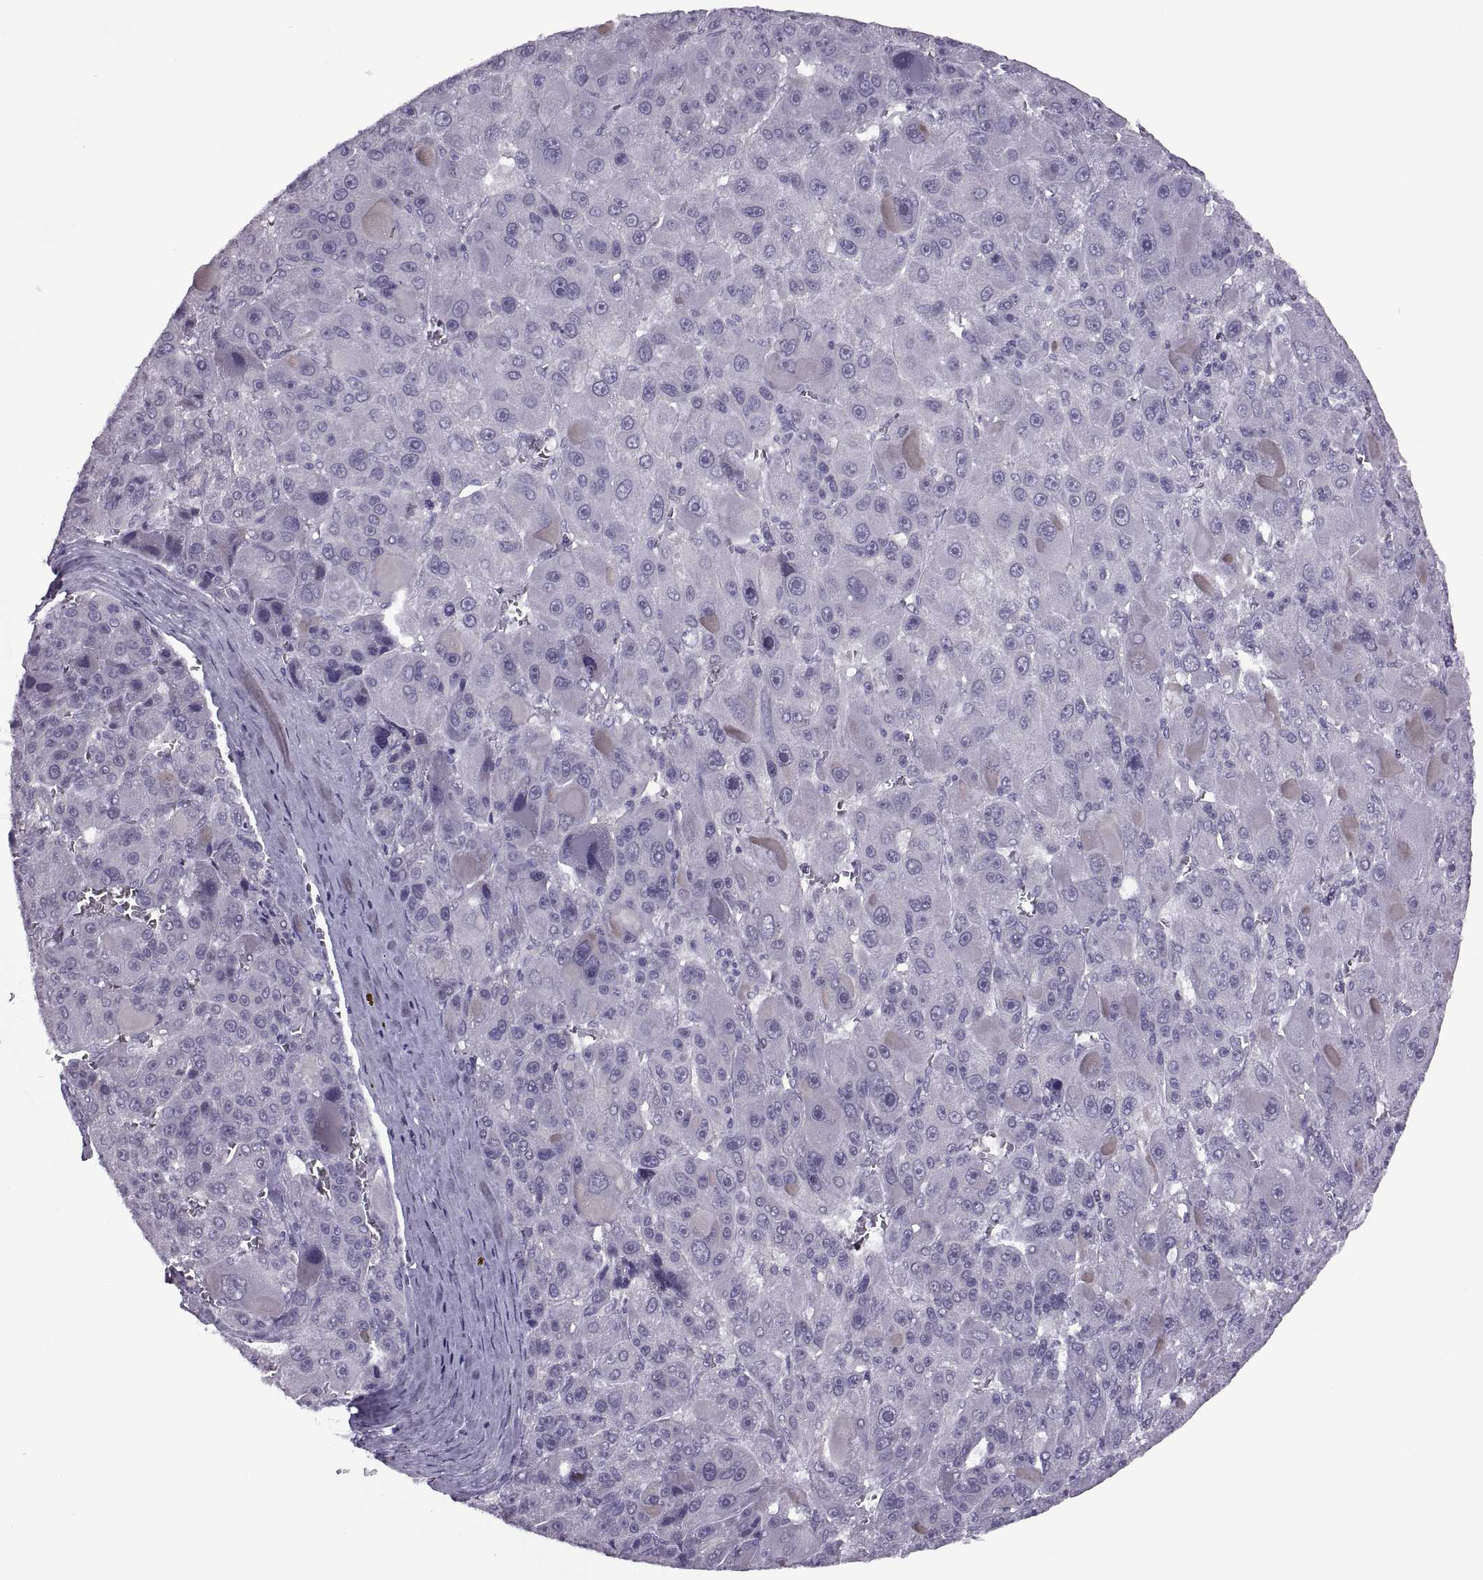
{"staining": {"intensity": "negative", "quantity": "none", "location": "none"}, "tissue": "liver cancer", "cell_type": "Tumor cells", "image_type": "cancer", "snomed": [{"axis": "morphology", "description": "Carcinoma, Hepatocellular, NOS"}, {"axis": "topography", "description": "Liver"}], "caption": "A micrograph of human hepatocellular carcinoma (liver) is negative for staining in tumor cells. (DAB immunohistochemistry (IHC), high magnification).", "gene": "SYNGR4", "patient": {"sex": "male", "age": 76}}